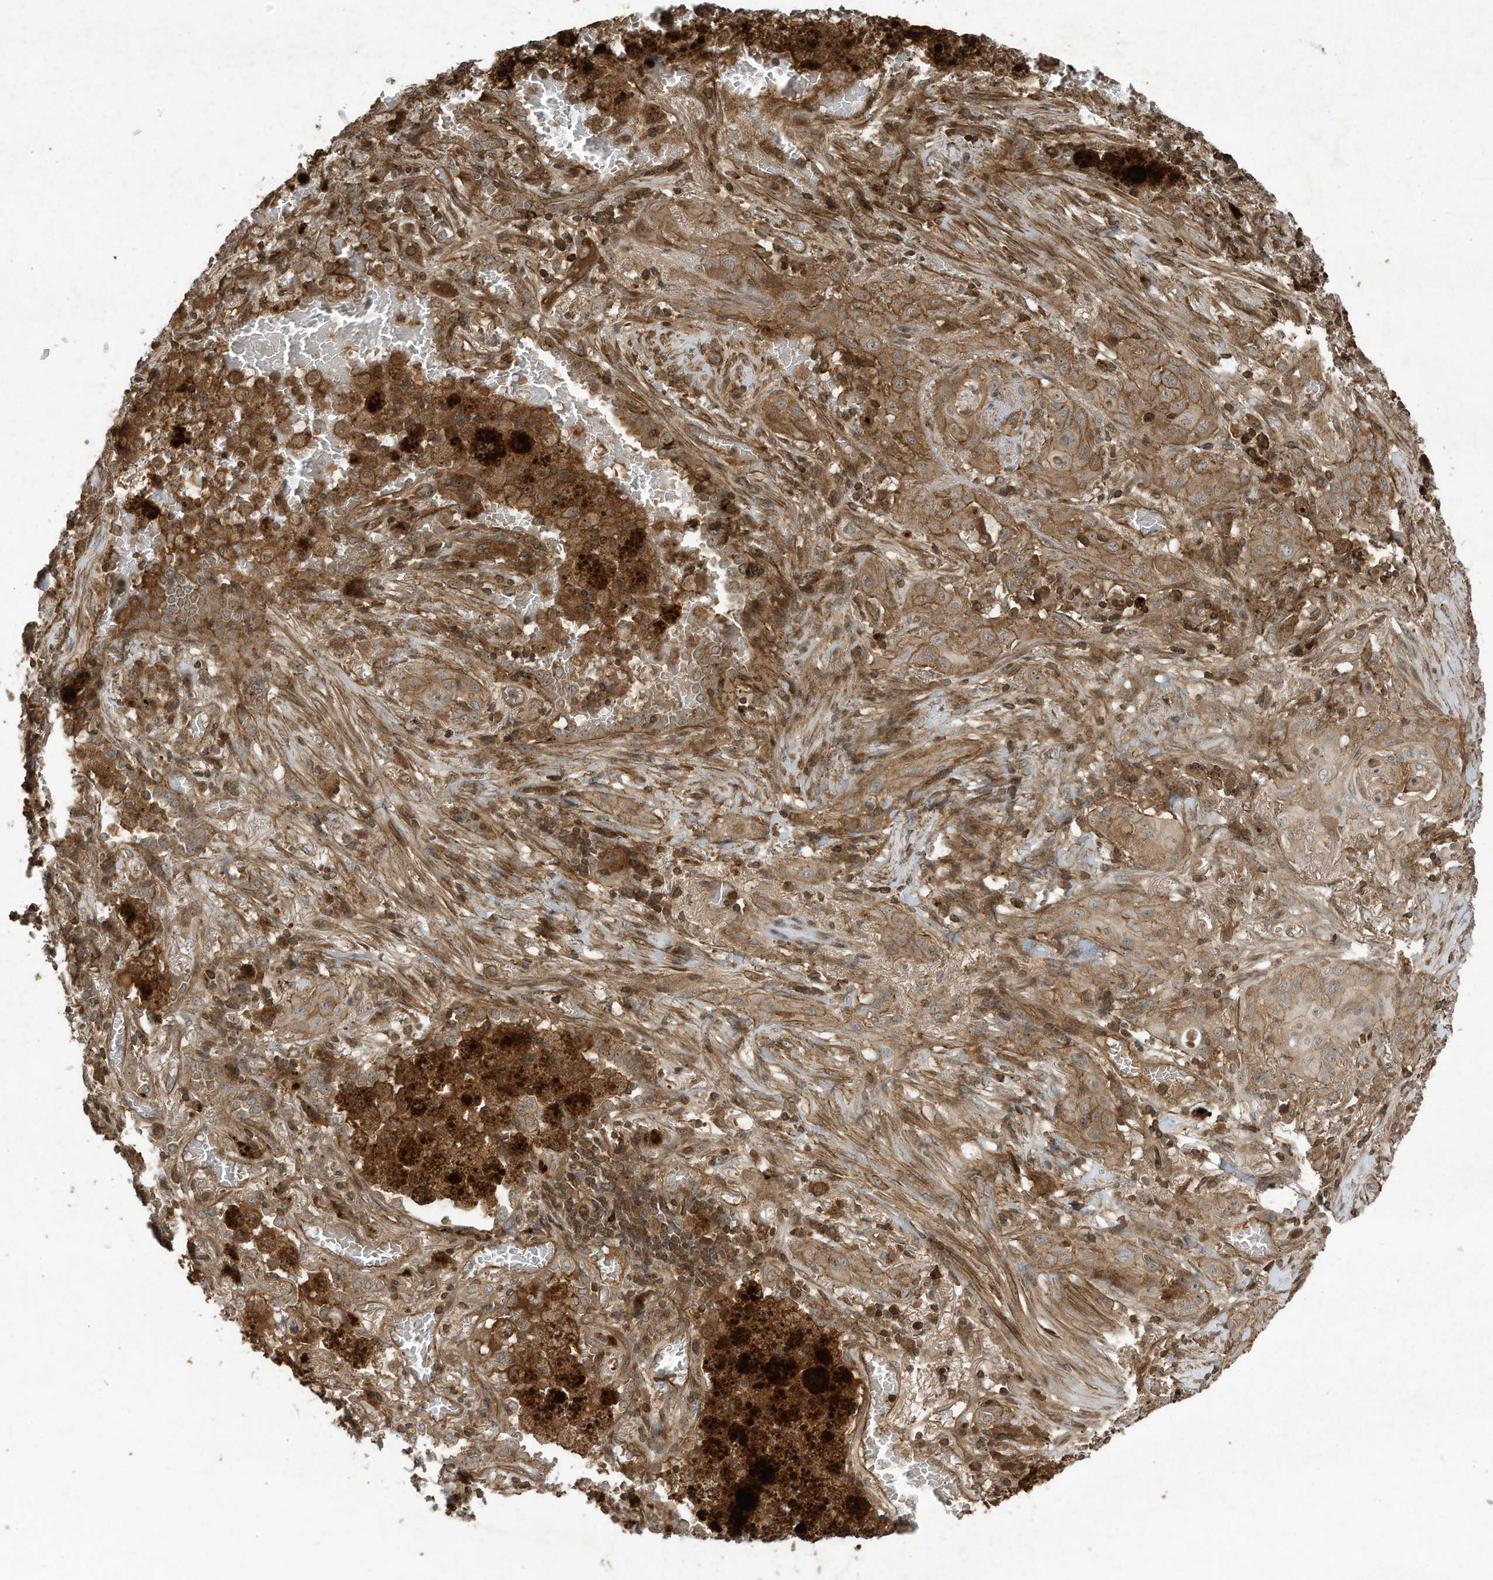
{"staining": {"intensity": "moderate", "quantity": ">75%", "location": "cytoplasmic/membranous"}, "tissue": "lung cancer", "cell_type": "Tumor cells", "image_type": "cancer", "snomed": [{"axis": "morphology", "description": "Squamous cell carcinoma, NOS"}, {"axis": "topography", "description": "Lung"}], "caption": "DAB (3,3'-diaminobenzidine) immunohistochemical staining of human squamous cell carcinoma (lung) reveals moderate cytoplasmic/membranous protein staining in approximately >75% of tumor cells.", "gene": "DDIT4", "patient": {"sex": "female", "age": 47}}